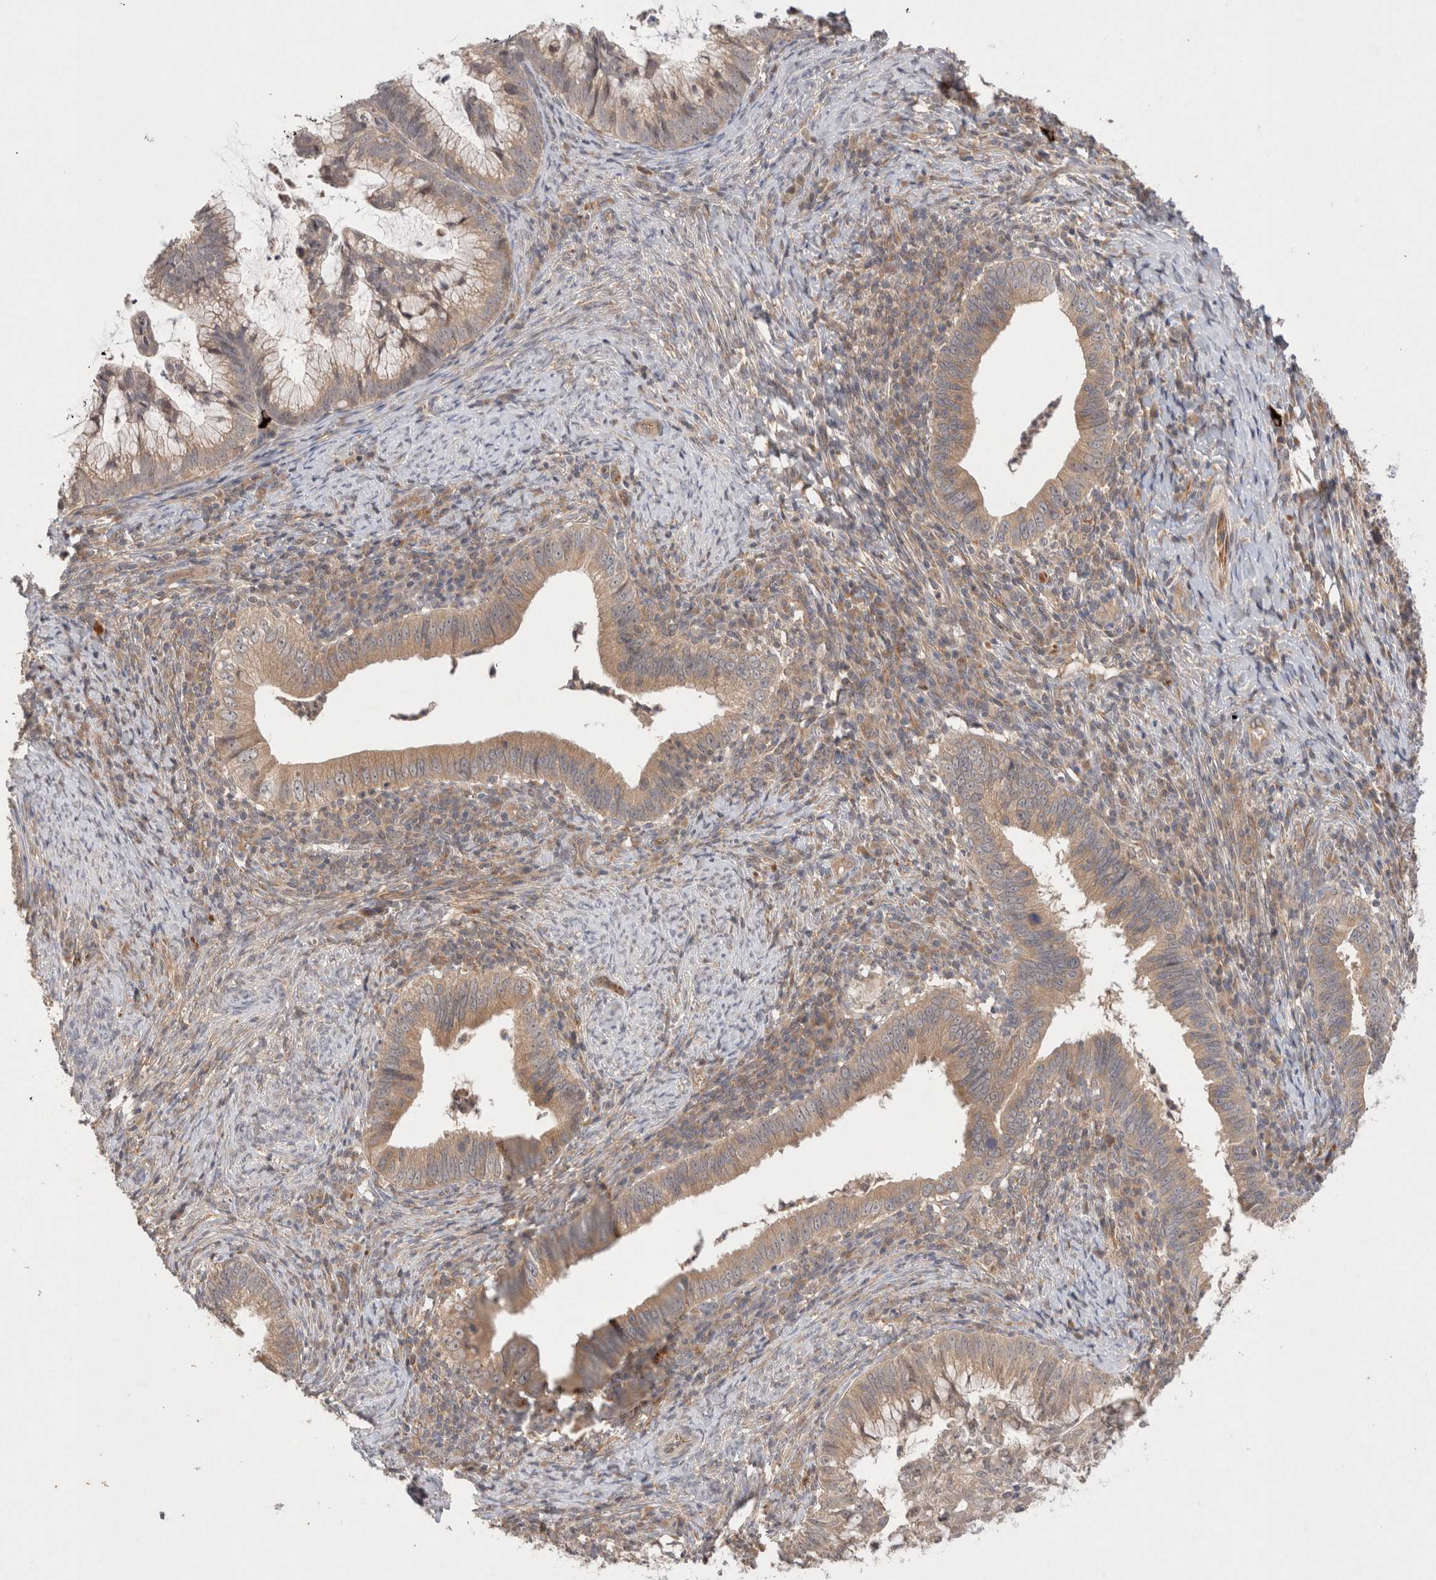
{"staining": {"intensity": "weak", "quantity": ">75%", "location": "cytoplasmic/membranous"}, "tissue": "cervical cancer", "cell_type": "Tumor cells", "image_type": "cancer", "snomed": [{"axis": "morphology", "description": "Adenocarcinoma, NOS"}, {"axis": "topography", "description": "Cervix"}], "caption": "Weak cytoplasmic/membranous positivity for a protein is present in about >75% of tumor cells of adenocarcinoma (cervical) using immunohistochemistry (IHC).", "gene": "KLHL20", "patient": {"sex": "female", "age": 36}}